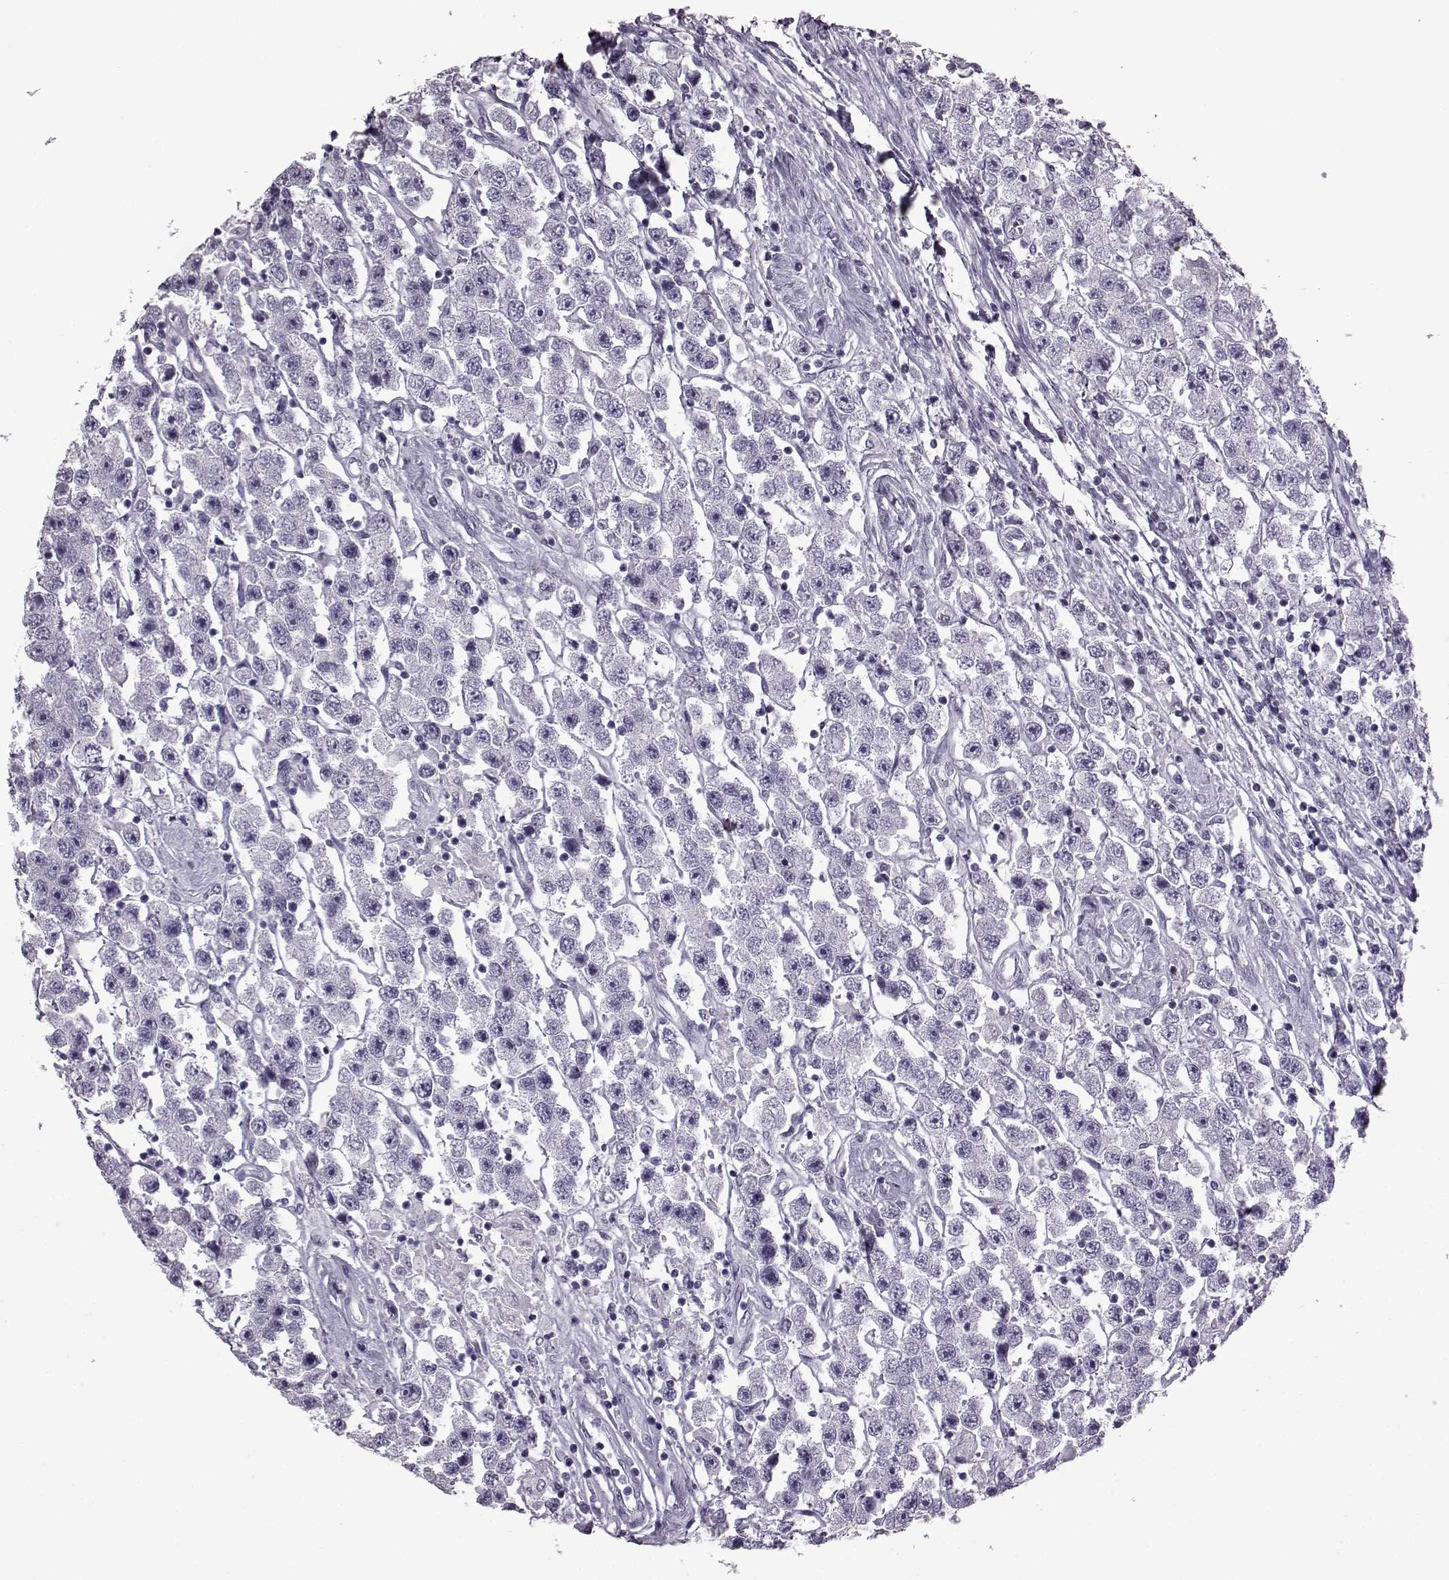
{"staining": {"intensity": "negative", "quantity": "none", "location": "none"}, "tissue": "testis cancer", "cell_type": "Tumor cells", "image_type": "cancer", "snomed": [{"axis": "morphology", "description": "Seminoma, NOS"}, {"axis": "topography", "description": "Testis"}], "caption": "Immunohistochemistry image of neoplastic tissue: testis seminoma stained with DAB displays no significant protein staining in tumor cells.", "gene": "SLC28A2", "patient": {"sex": "male", "age": 45}}